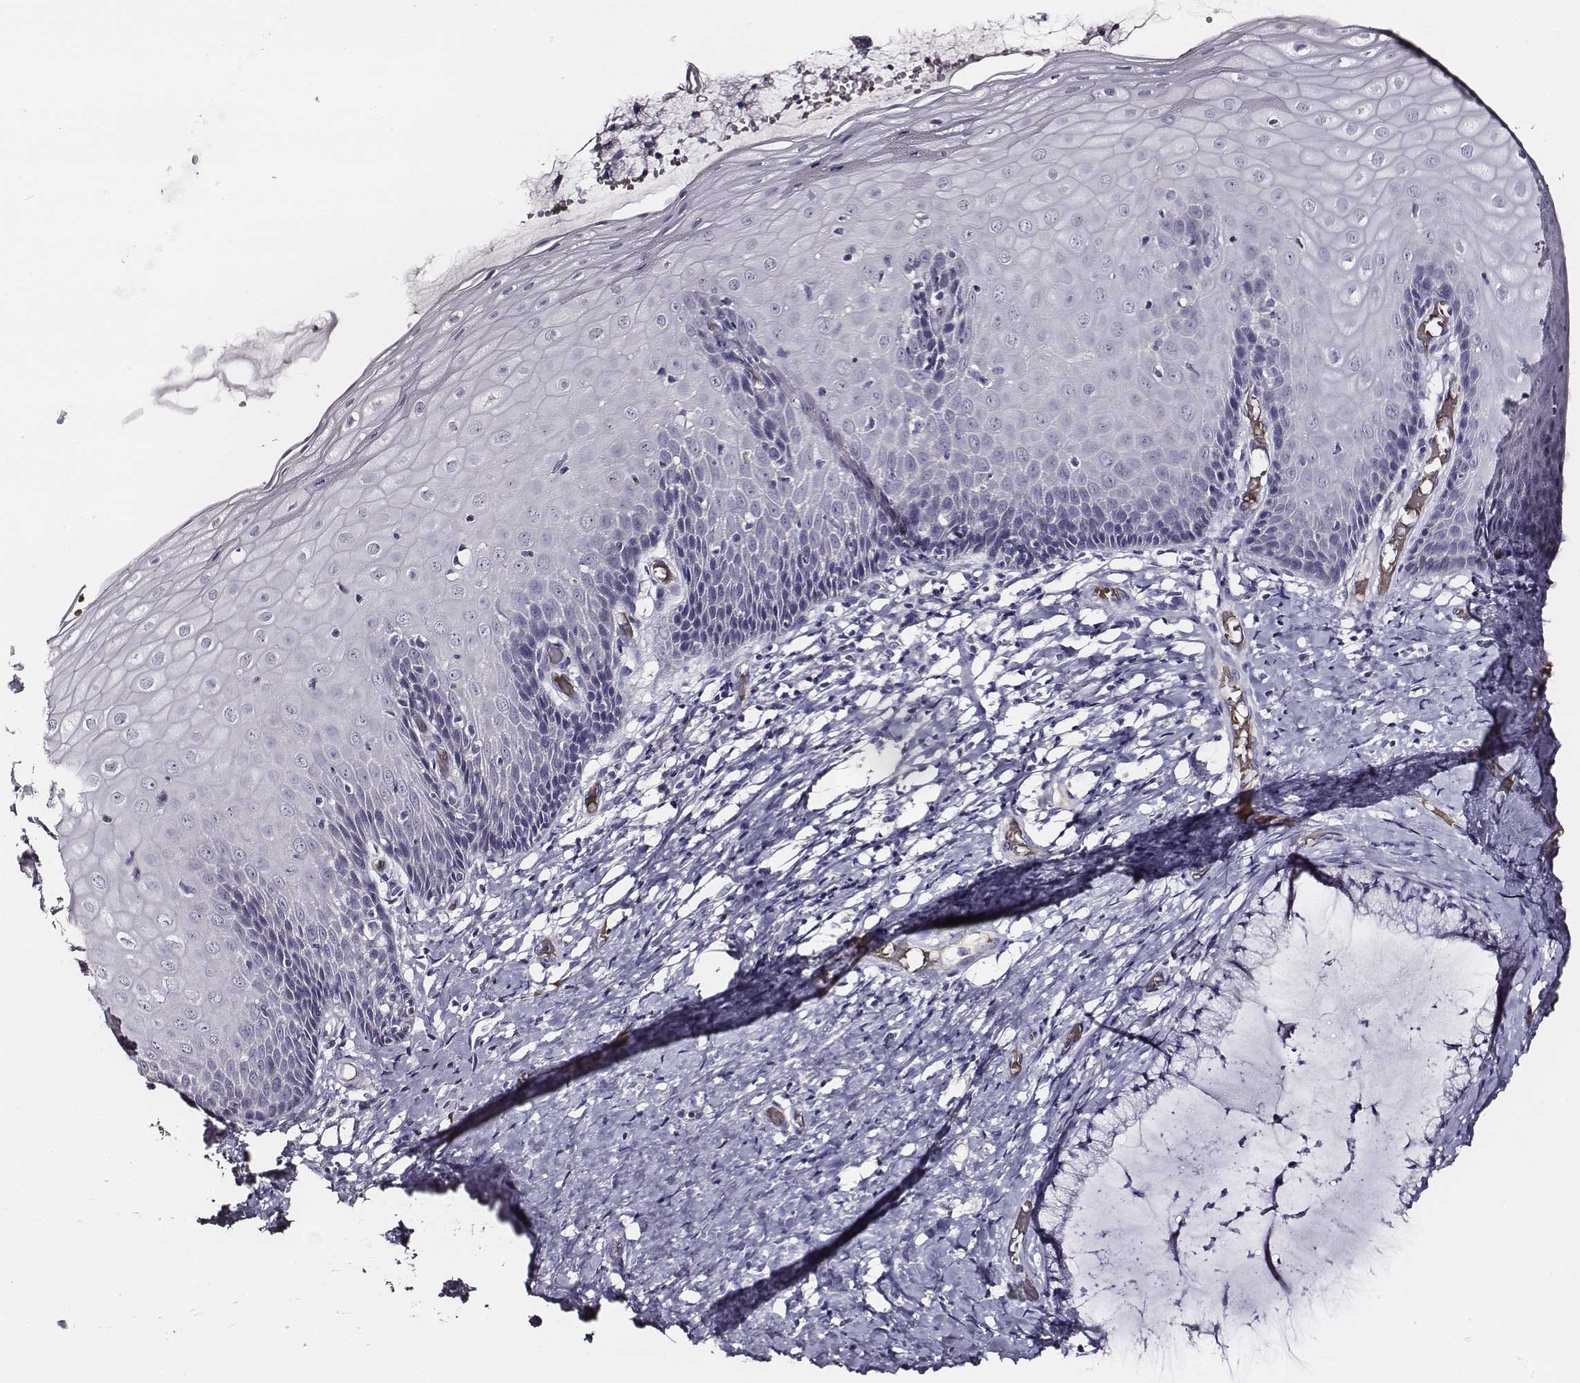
{"staining": {"intensity": "negative", "quantity": "none", "location": "none"}, "tissue": "cervix", "cell_type": "Glandular cells", "image_type": "normal", "snomed": [{"axis": "morphology", "description": "Normal tissue, NOS"}, {"axis": "topography", "description": "Cervix"}], "caption": "Glandular cells are negative for brown protein staining in benign cervix. (IHC, brightfield microscopy, high magnification).", "gene": "AADAT", "patient": {"sex": "female", "age": 37}}